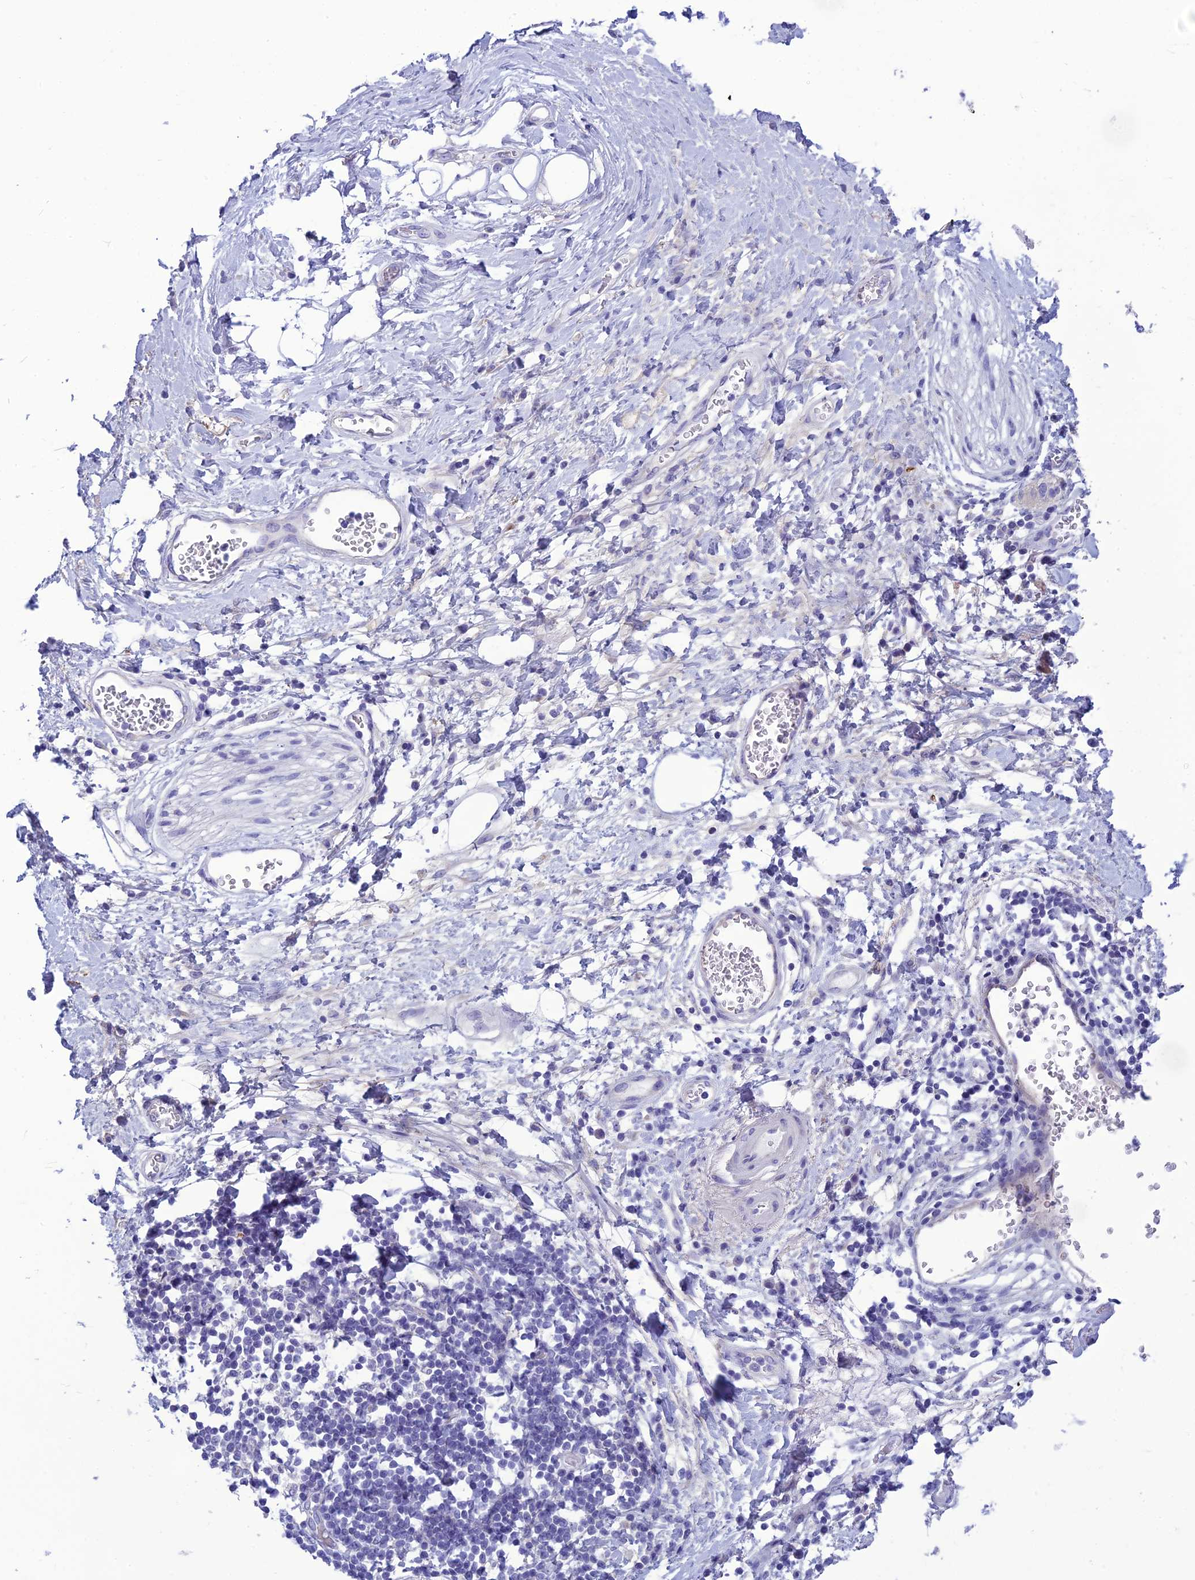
{"staining": {"intensity": "negative", "quantity": "none", "location": "none"}, "tissue": "adipose tissue", "cell_type": "Adipocytes", "image_type": "normal", "snomed": [{"axis": "morphology", "description": "Normal tissue, NOS"}, {"axis": "morphology", "description": "Adenocarcinoma, NOS"}, {"axis": "topography", "description": "Duodenum"}, {"axis": "topography", "description": "Peripheral nerve tissue"}], "caption": "High magnification brightfield microscopy of unremarkable adipose tissue stained with DAB (brown) and counterstained with hematoxylin (blue): adipocytes show no significant expression.", "gene": "BBS2", "patient": {"sex": "female", "age": 60}}